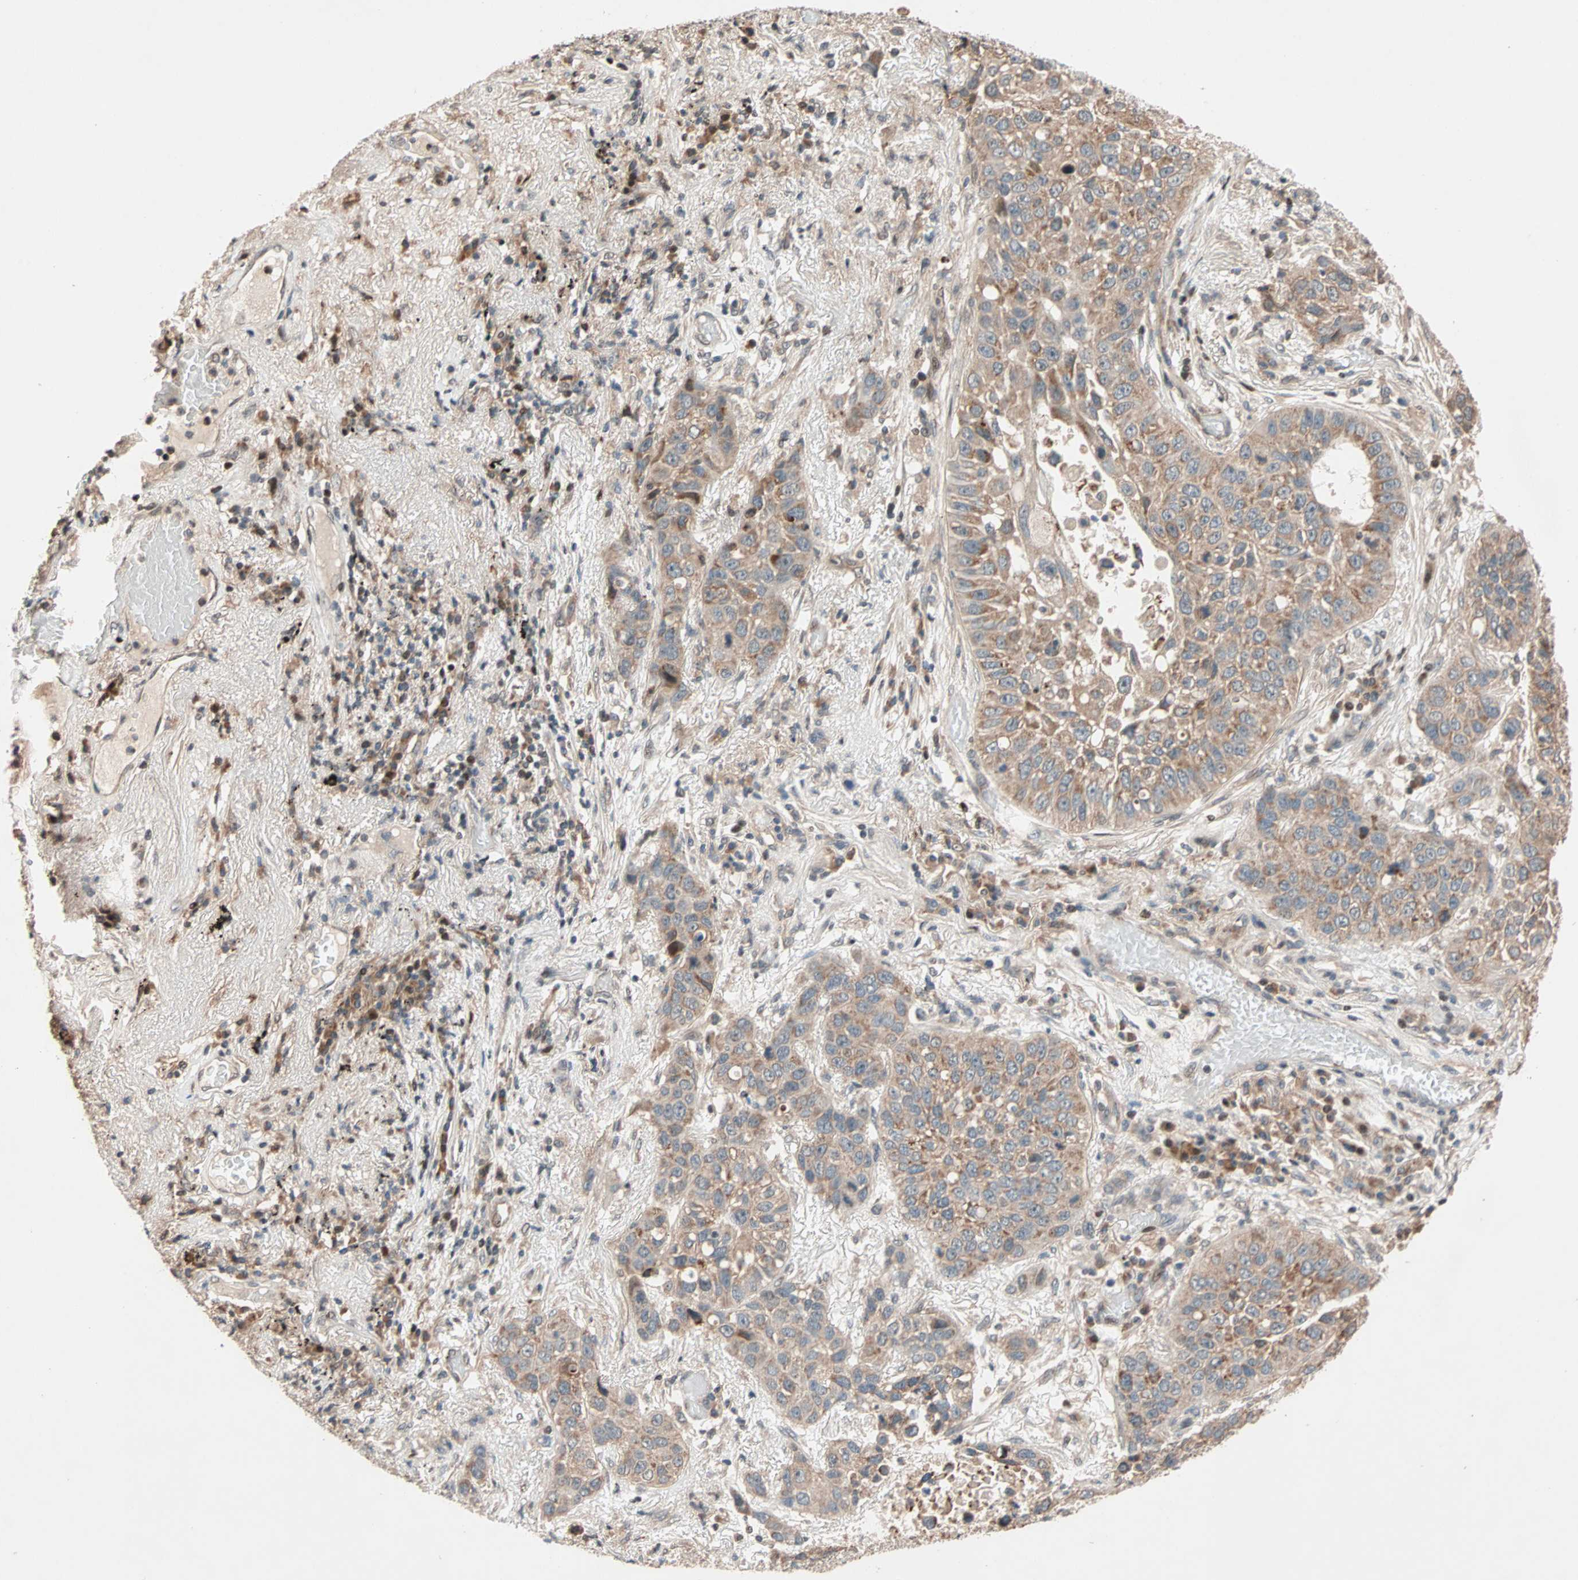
{"staining": {"intensity": "moderate", "quantity": ">75%", "location": "cytoplasmic/membranous"}, "tissue": "lung cancer", "cell_type": "Tumor cells", "image_type": "cancer", "snomed": [{"axis": "morphology", "description": "Squamous cell carcinoma, NOS"}, {"axis": "topography", "description": "Lung"}], "caption": "Moderate cytoplasmic/membranous staining is seen in approximately >75% of tumor cells in lung cancer.", "gene": "HECW1", "patient": {"sex": "male", "age": 57}}